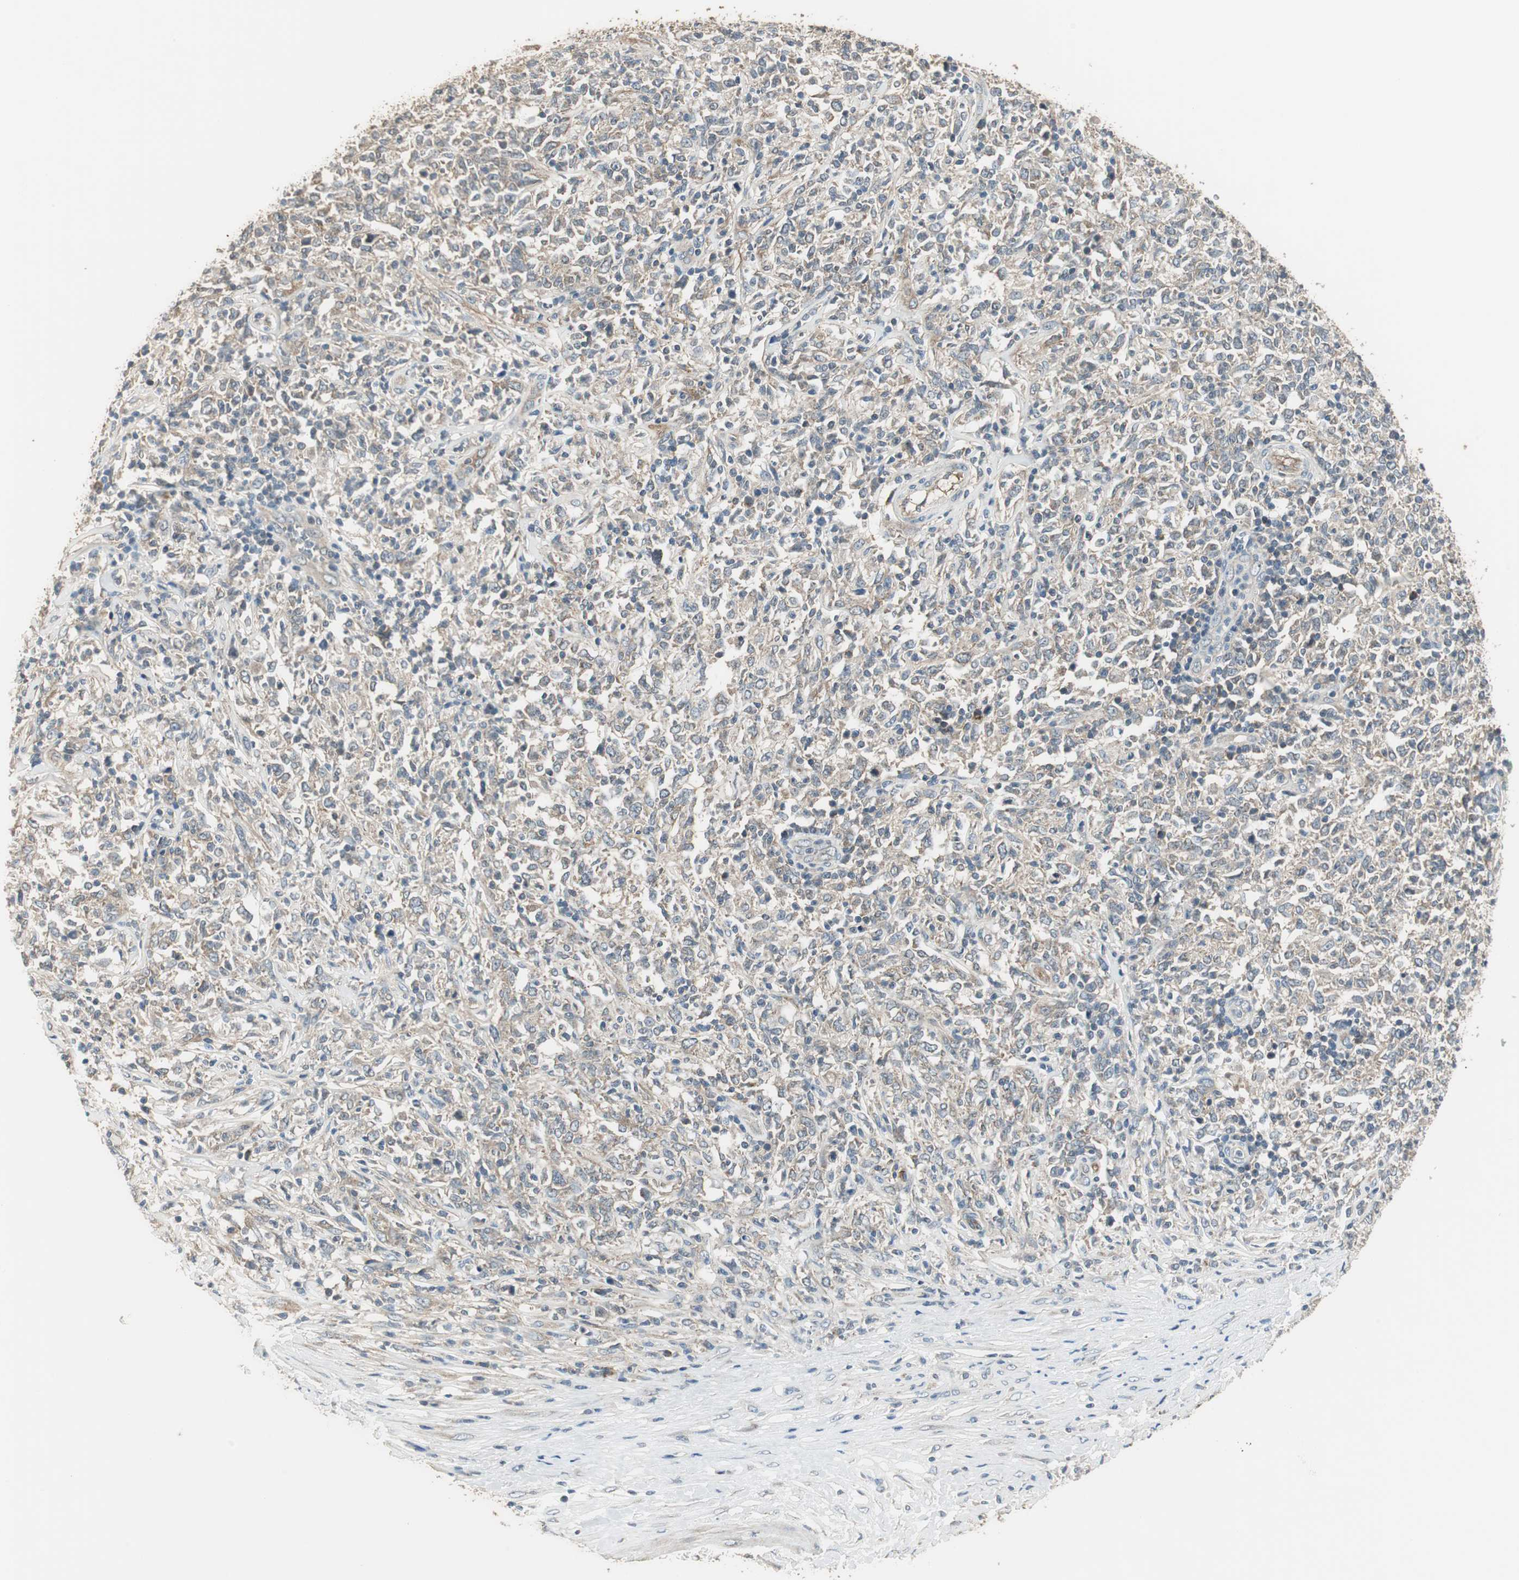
{"staining": {"intensity": "weak", "quantity": ">75%", "location": "cytoplasmic/membranous"}, "tissue": "lymphoma", "cell_type": "Tumor cells", "image_type": "cancer", "snomed": [{"axis": "morphology", "description": "Malignant lymphoma, non-Hodgkin's type, High grade"}, {"axis": "topography", "description": "Lymph node"}], "caption": "Lymphoma was stained to show a protein in brown. There is low levels of weak cytoplasmic/membranous expression in about >75% of tumor cells.", "gene": "MSTO1", "patient": {"sex": "female", "age": 84}}